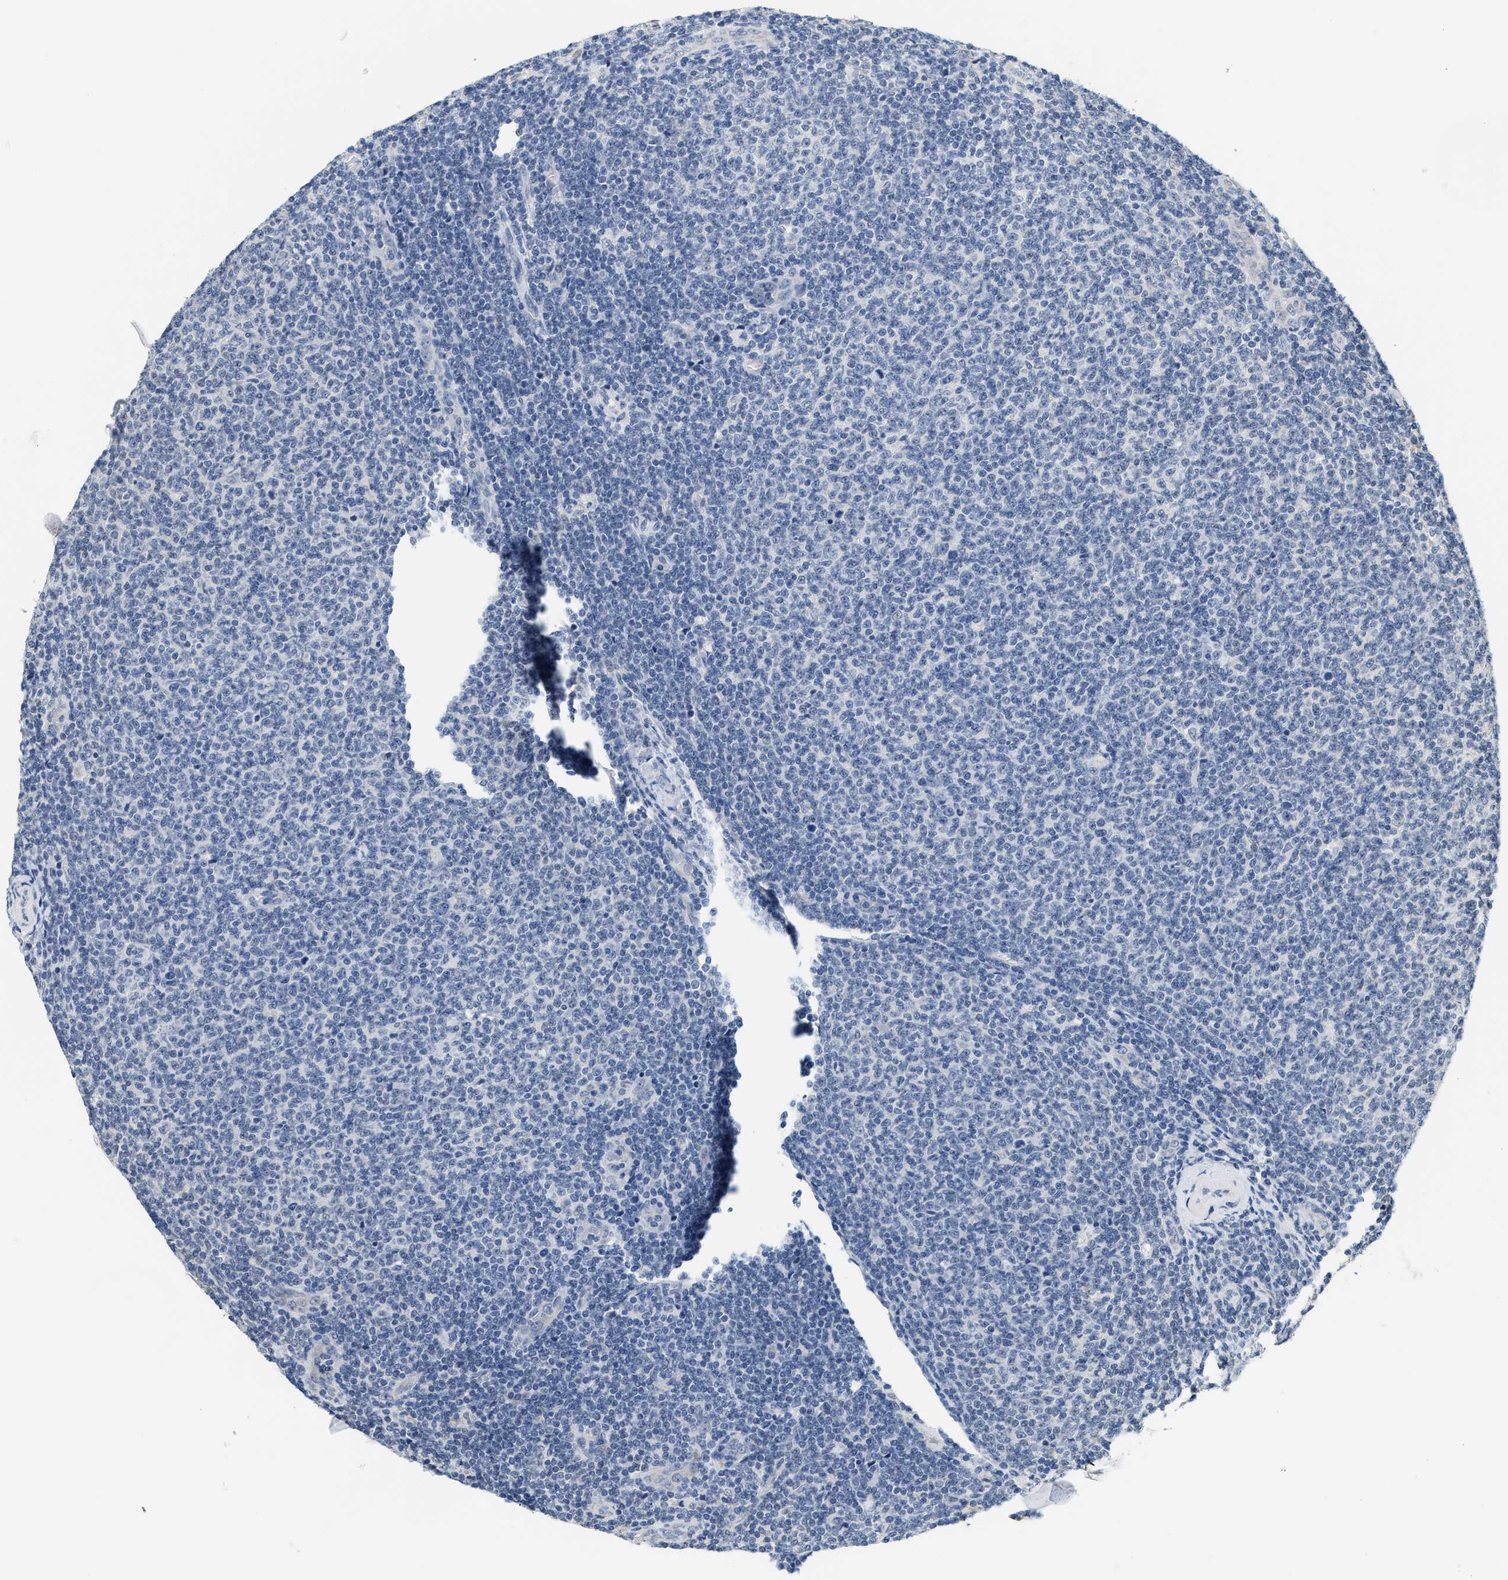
{"staining": {"intensity": "negative", "quantity": "none", "location": "none"}, "tissue": "lymphoma", "cell_type": "Tumor cells", "image_type": "cancer", "snomed": [{"axis": "morphology", "description": "Malignant lymphoma, non-Hodgkin's type, Low grade"}, {"axis": "topography", "description": "Lymph node"}], "caption": "IHC histopathology image of lymphoma stained for a protein (brown), which displays no staining in tumor cells.", "gene": "GIGYF1", "patient": {"sex": "male", "age": 66}}